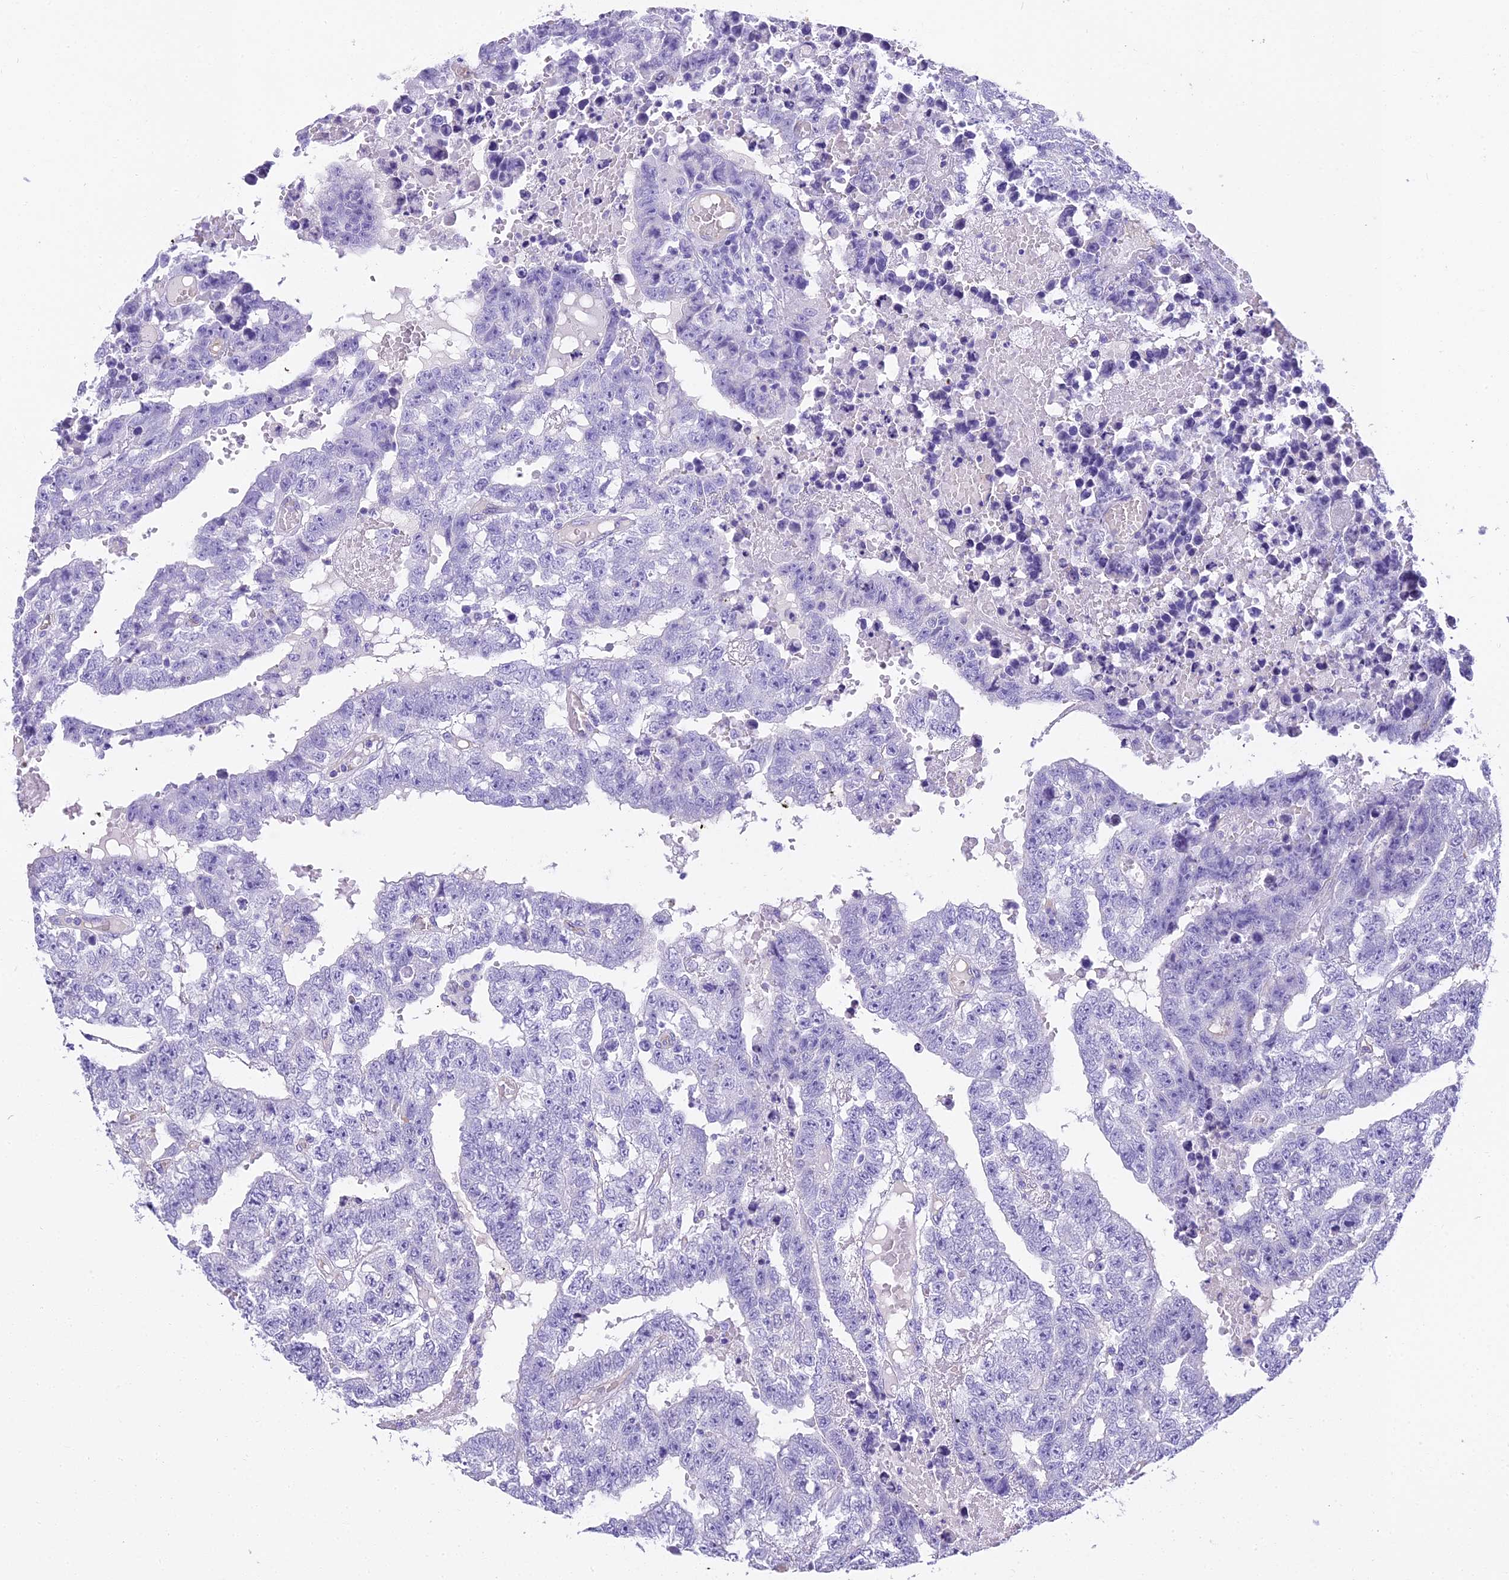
{"staining": {"intensity": "negative", "quantity": "none", "location": "none"}, "tissue": "testis cancer", "cell_type": "Tumor cells", "image_type": "cancer", "snomed": [{"axis": "morphology", "description": "Carcinoma, Embryonal, NOS"}, {"axis": "topography", "description": "Testis"}], "caption": "Tumor cells are negative for brown protein staining in testis cancer.", "gene": "NINJ1", "patient": {"sex": "male", "age": 25}}